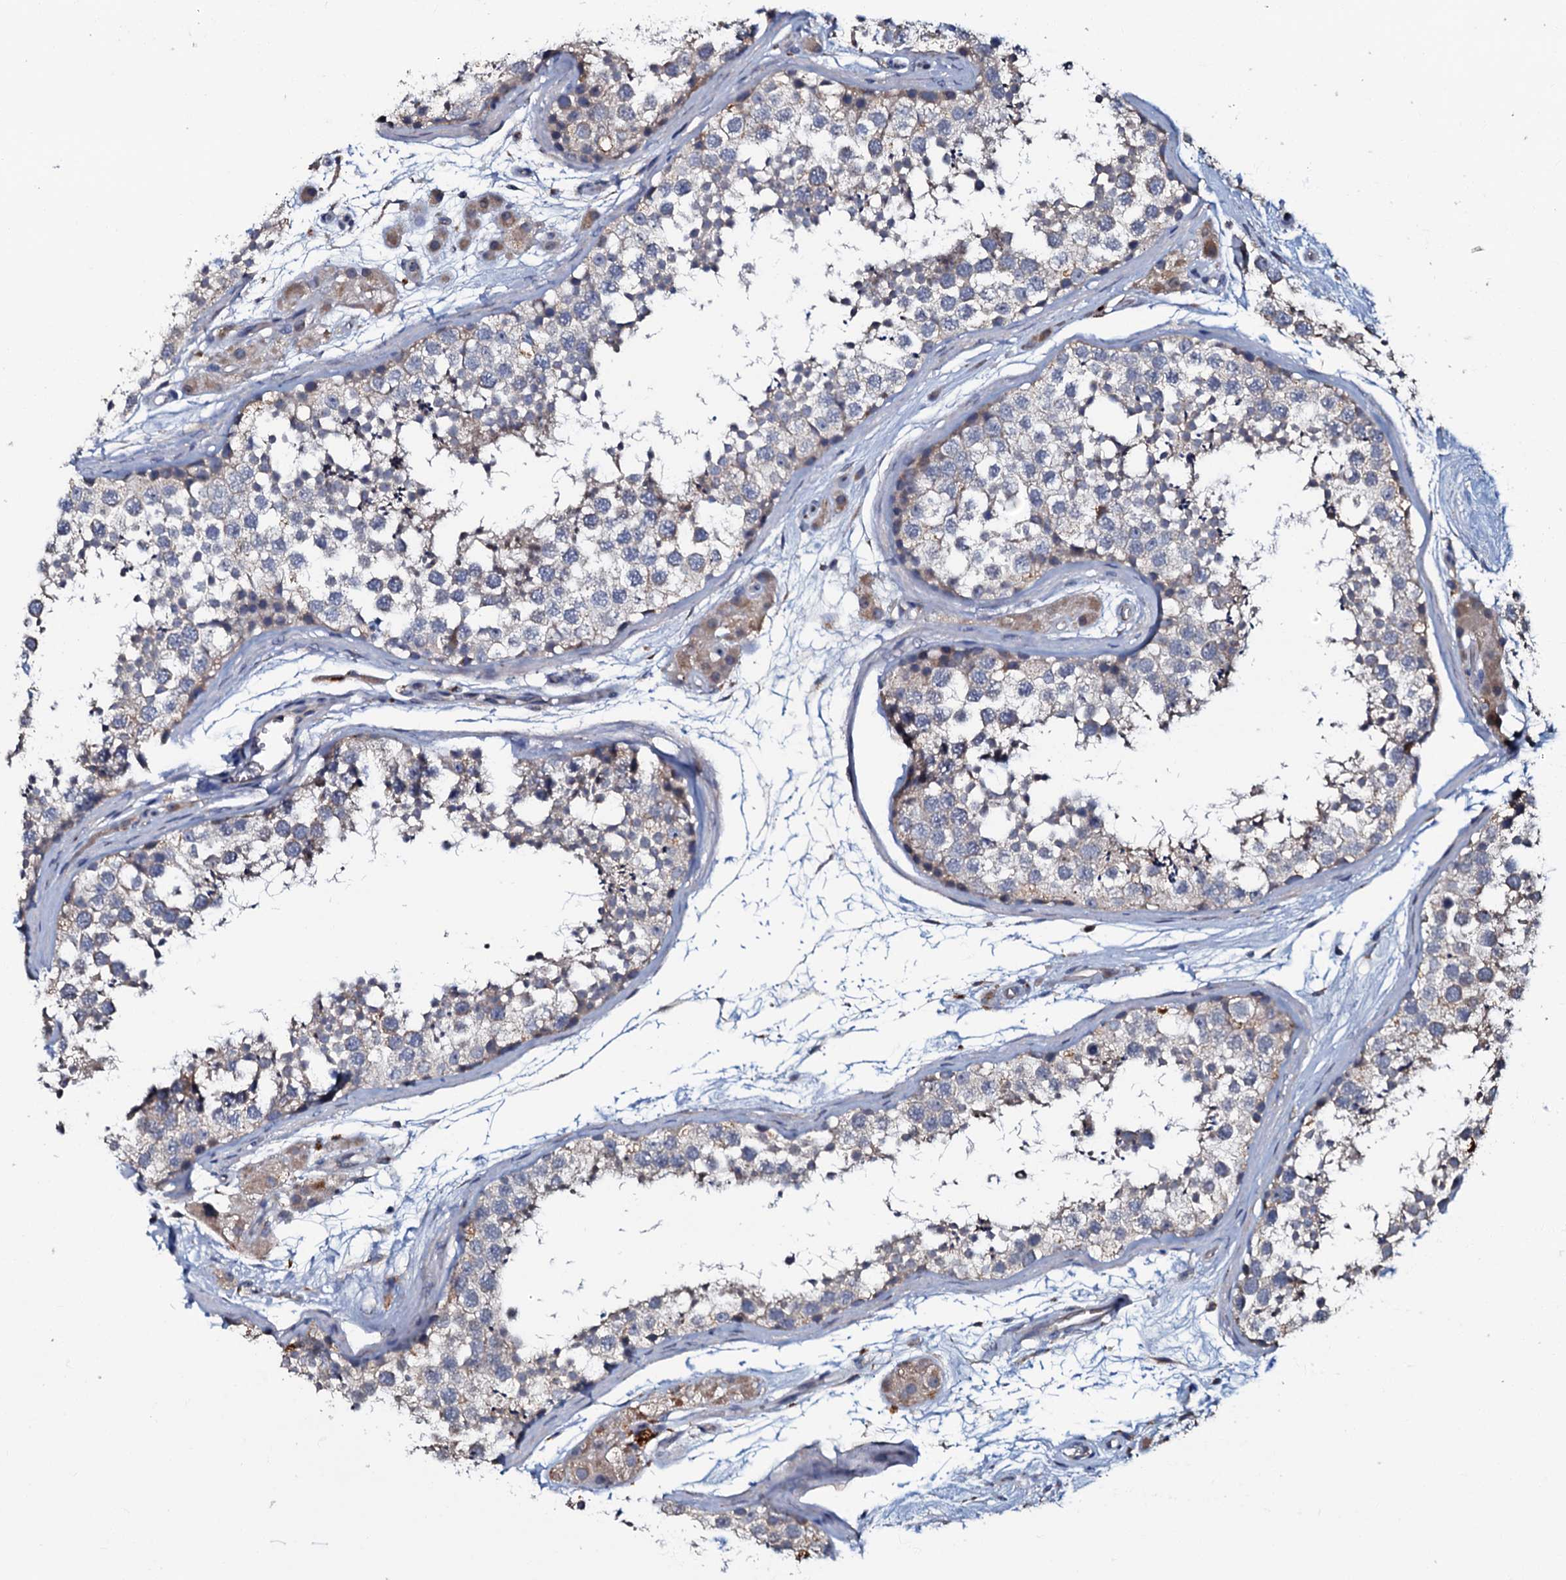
{"staining": {"intensity": "weak", "quantity": "<25%", "location": "cytoplasmic/membranous"}, "tissue": "testis", "cell_type": "Cells in seminiferous ducts", "image_type": "normal", "snomed": [{"axis": "morphology", "description": "Normal tissue, NOS"}, {"axis": "topography", "description": "Testis"}], "caption": "This is a image of immunohistochemistry (IHC) staining of benign testis, which shows no expression in cells in seminiferous ducts.", "gene": "CPNE2", "patient": {"sex": "male", "age": 56}}